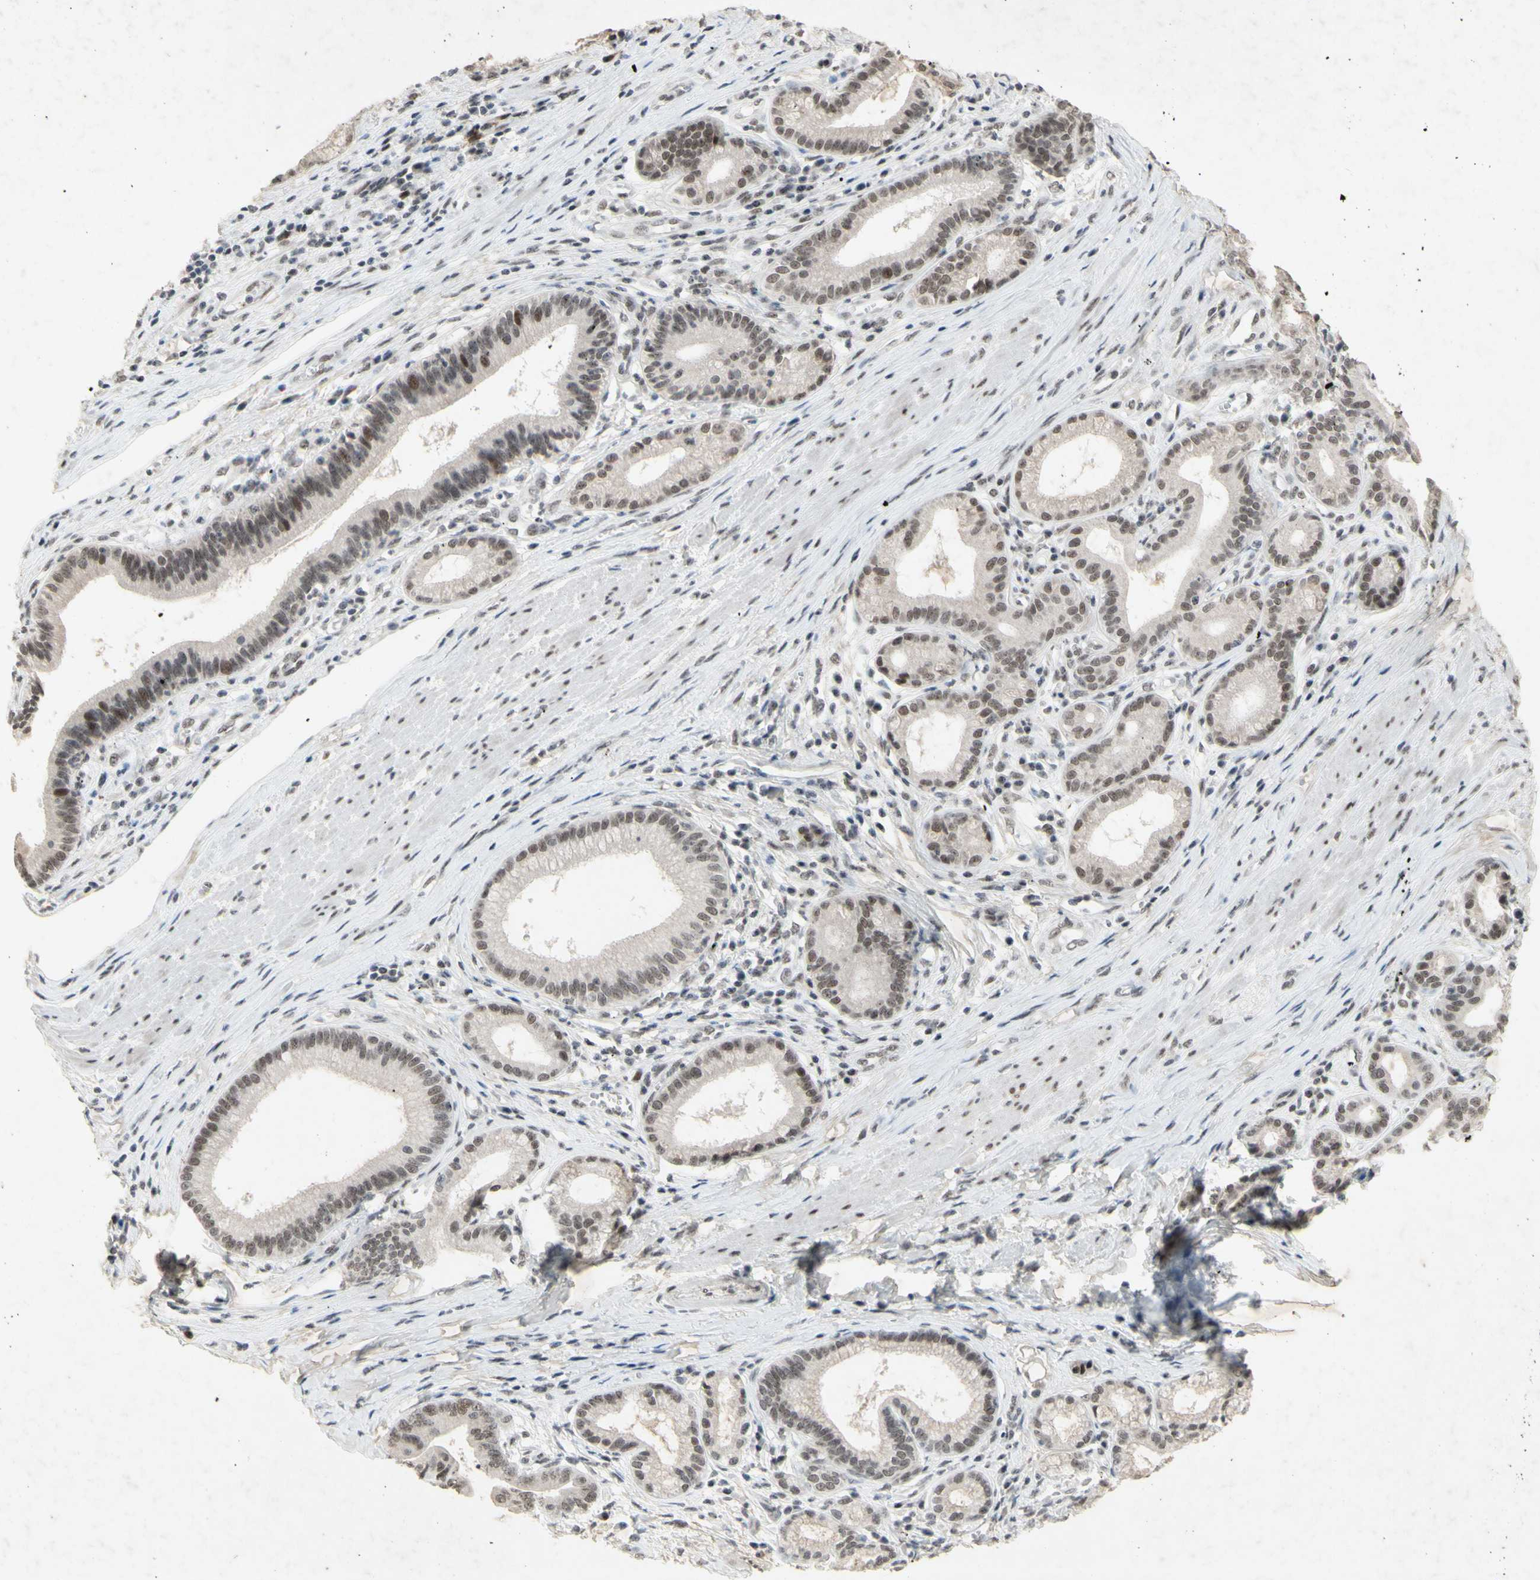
{"staining": {"intensity": "moderate", "quantity": ">75%", "location": "nuclear"}, "tissue": "pancreatic cancer", "cell_type": "Tumor cells", "image_type": "cancer", "snomed": [{"axis": "morphology", "description": "Adenocarcinoma, NOS"}, {"axis": "topography", "description": "Pancreas"}], "caption": "Tumor cells reveal moderate nuclear expression in about >75% of cells in pancreatic cancer. The protein of interest is shown in brown color, while the nuclei are stained blue.", "gene": "CENPB", "patient": {"sex": "female", "age": 75}}